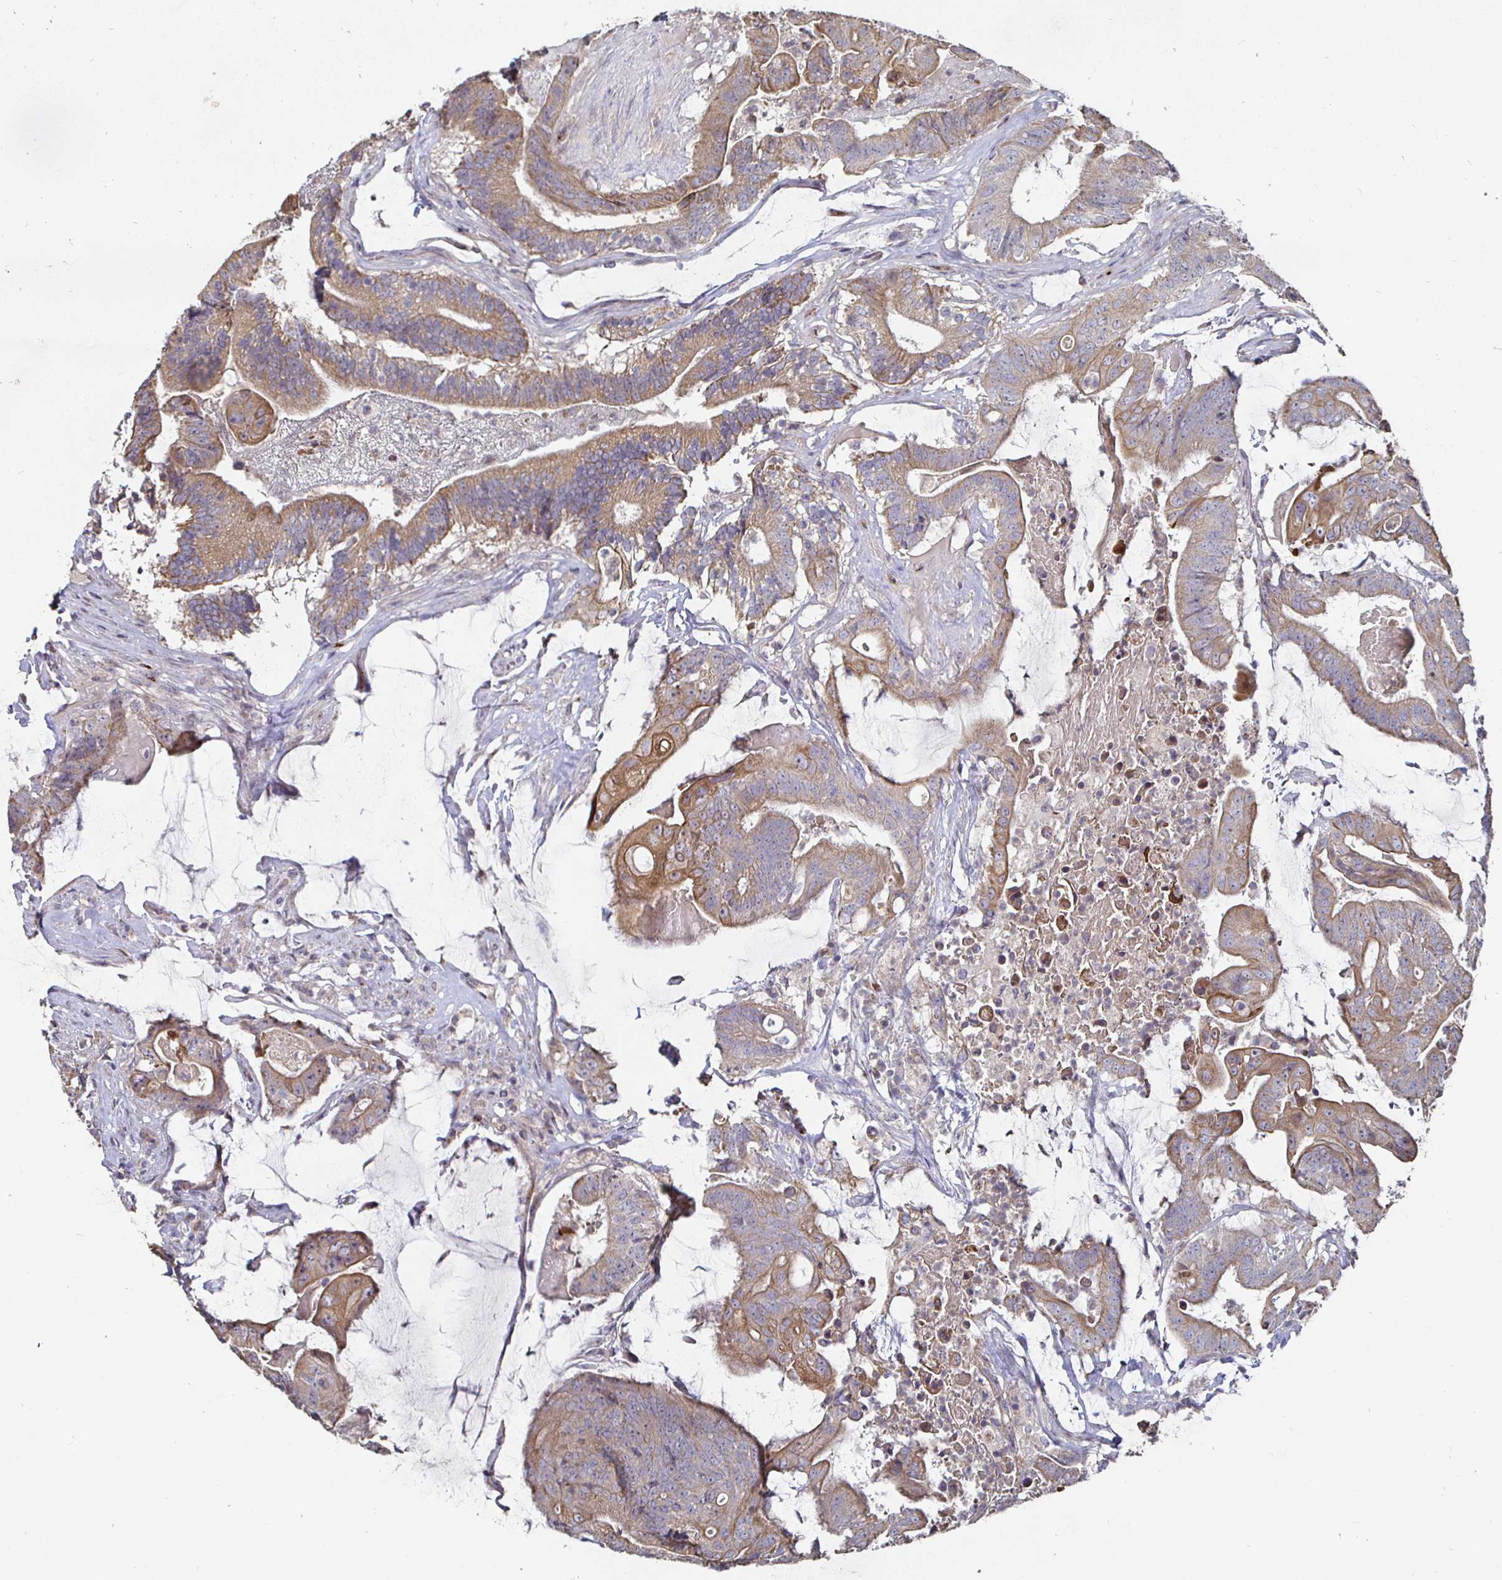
{"staining": {"intensity": "moderate", "quantity": ">75%", "location": "cytoplasmic/membranous"}, "tissue": "colorectal cancer", "cell_type": "Tumor cells", "image_type": "cancer", "snomed": [{"axis": "morphology", "description": "Adenocarcinoma, NOS"}, {"axis": "topography", "description": "Colon"}], "caption": "Moderate cytoplasmic/membranous protein expression is present in about >75% of tumor cells in colorectal adenocarcinoma.", "gene": "NRSN1", "patient": {"sex": "female", "age": 43}}